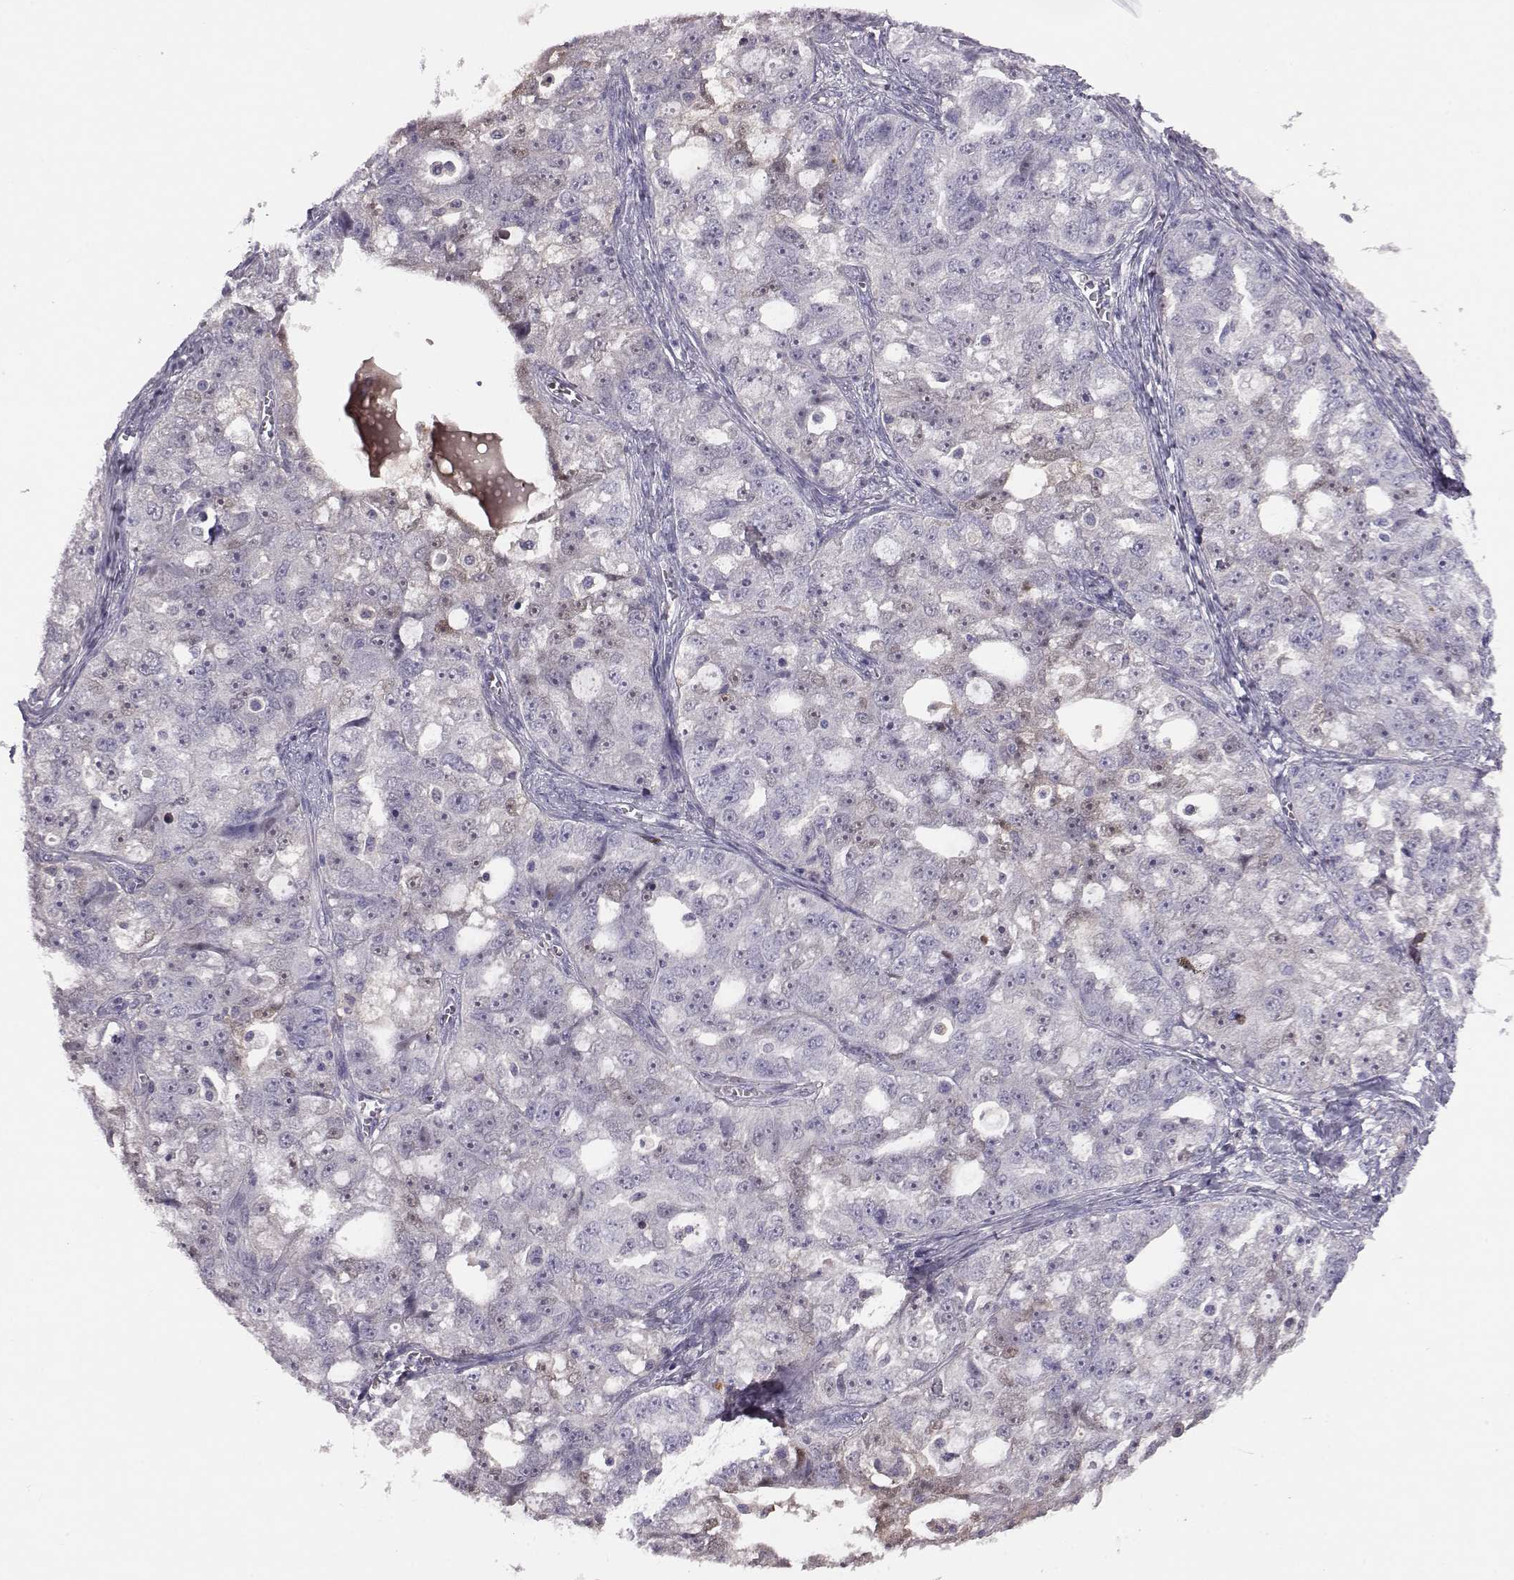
{"staining": {"intensity": "negative", "quantity": "none", "location": "none"}, "tissue": "ovarian cancer", "cell_type": "Tumor cells", "image_type": "cancer", "snomed": [{"axis": "morphology", "description": "Cystadenocarcinoma, serous, NOS"}, {"axis": "topography", "description": "Ovary"}], "caption": "Histopathology image shows no protein positivity in tumor cells of ovarian serous cystadenocarcinoma tissue.", "gene": "ADGRG5", "patient": {"sex": "female", "age": 51}}